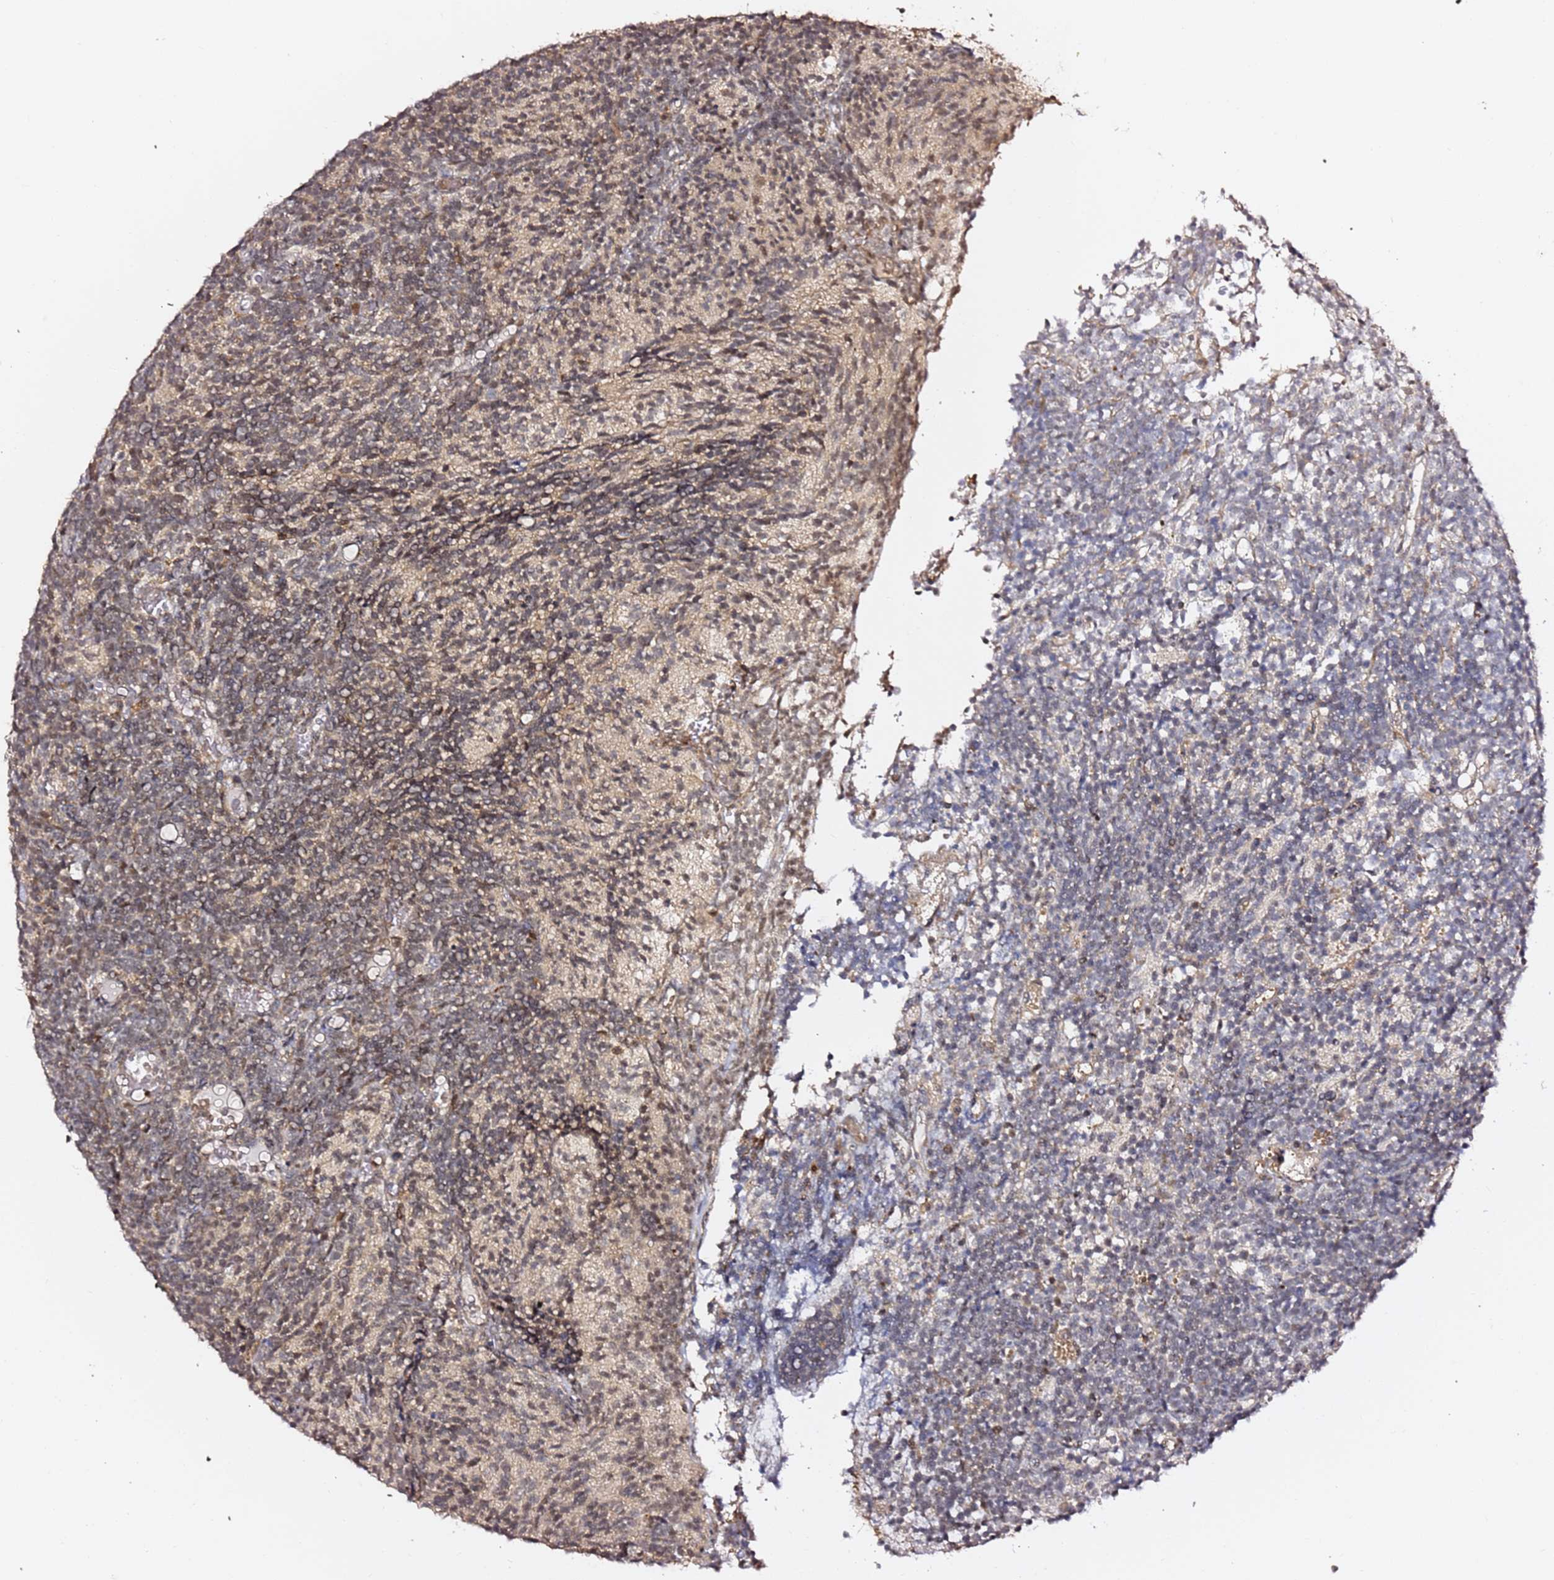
{"staining": {"intensity": "weak", "quantity": "25%-75%", "location": "nuclear"}, "tissue": "glioma", "cell_type": "Tumor cells", "image_type": "cancer", "snomed": [{"axis": "morphology", "description": "Glioma, malignant, Low grade"}, {"axis": "topography", "description": "Brain"}], "caption": "Immunohistochemistry histopathology image of human glioma stained for a protein (brown), which exhibits low levels of weak nuclear staining in approximately 25%-75% of tumor cells.", "gene": "OR5V1", "patient": {"sex": "female", "age": 1}}